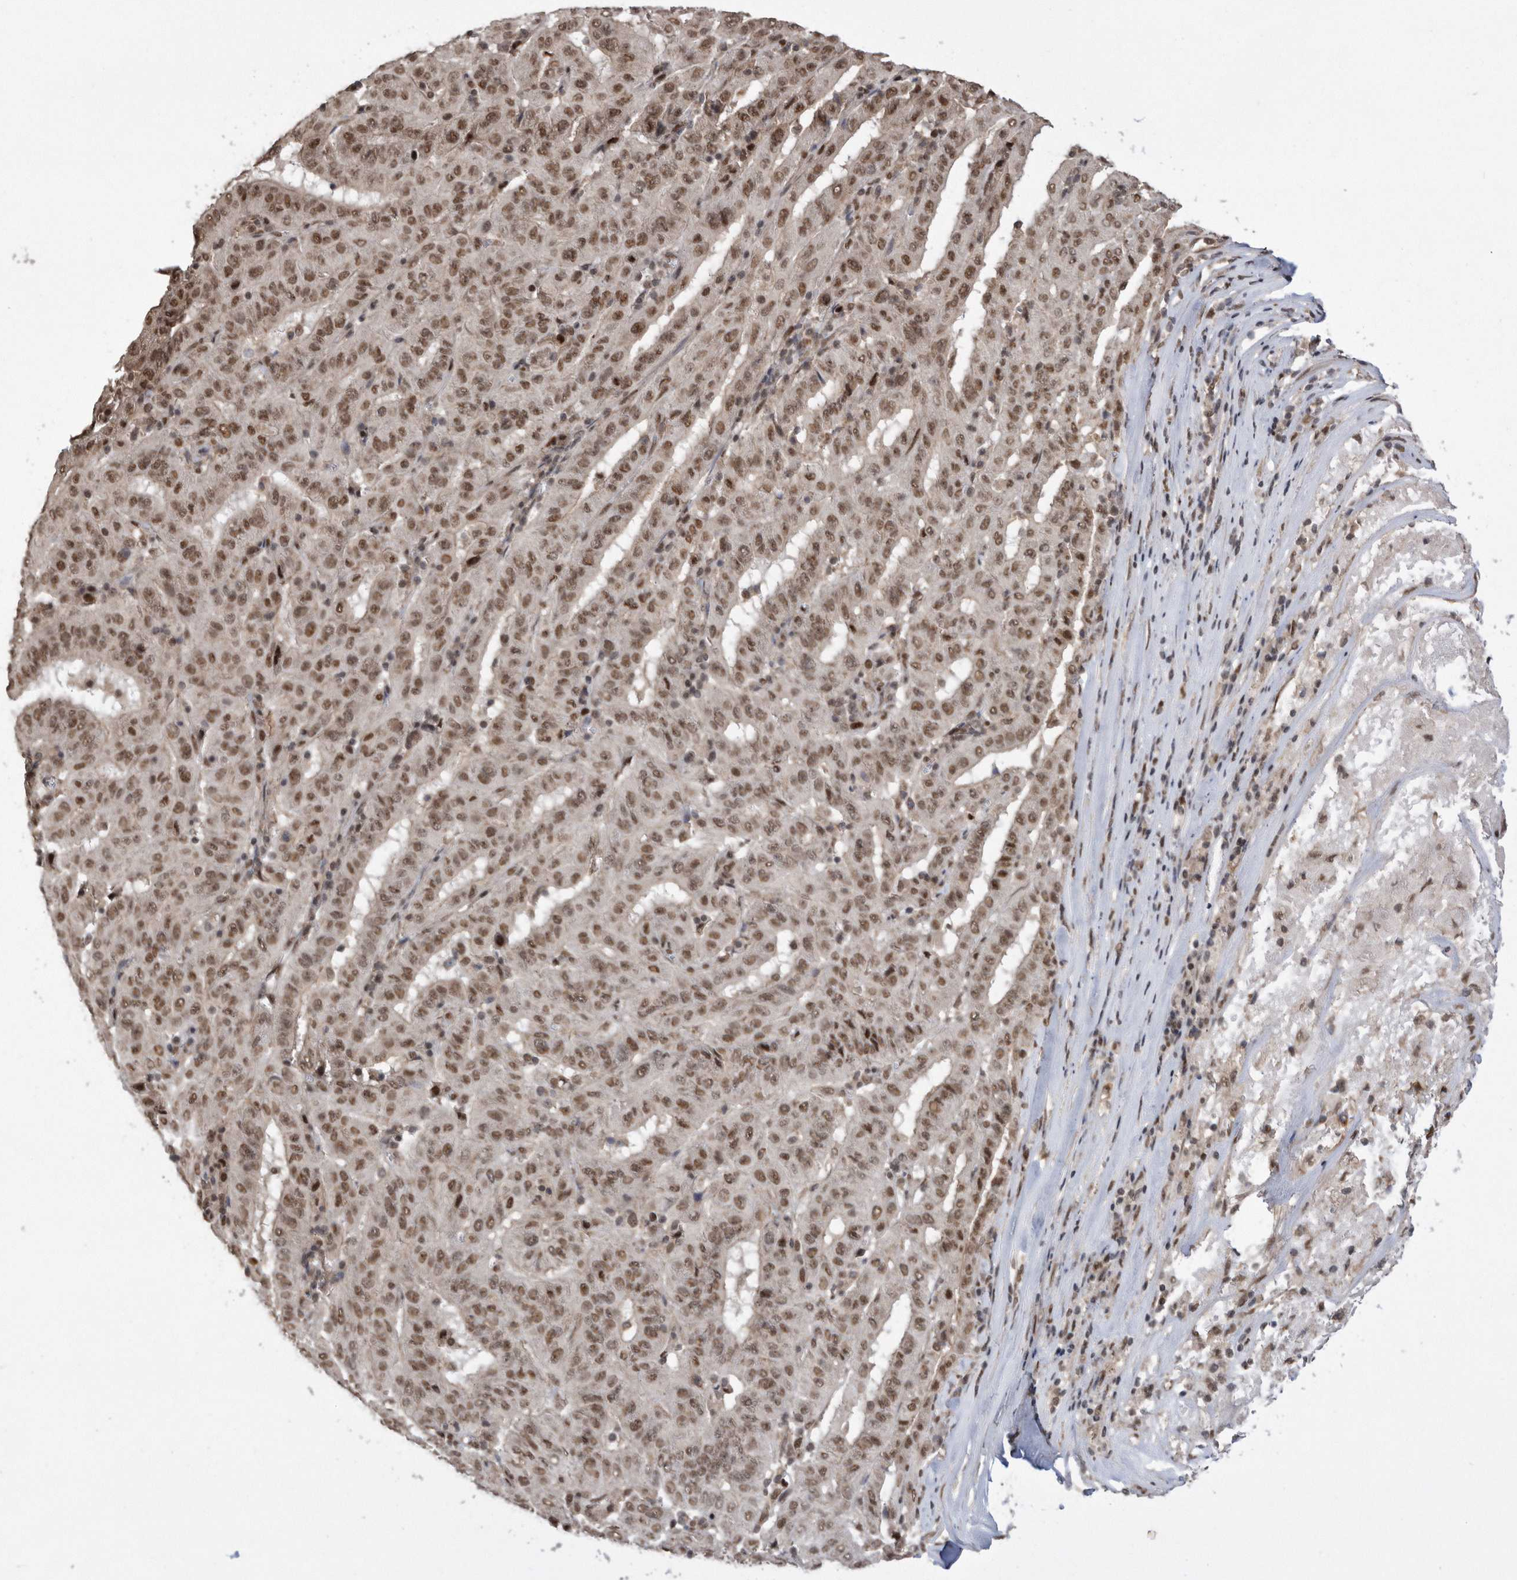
{"staining": {"intensity": "moderate", "quantity": ">75%", "location": "nuclear"}, "tissue": "pancreatic cancer", "cell_type": "Tumor cells", "image_type": "cancer", "snomed": [{"axis": "morphology", "description": "Adenocarcinoma, NOS"}, {"axis": "topography", "description": "Pancreas"}], "caption": "The image displays a brown stain indicating the presence of a protein in the nuclear of tumor cells in pancreatic cancer.", "gene": "TDRD3", "patient": {"sex": "male", "age": 63}}